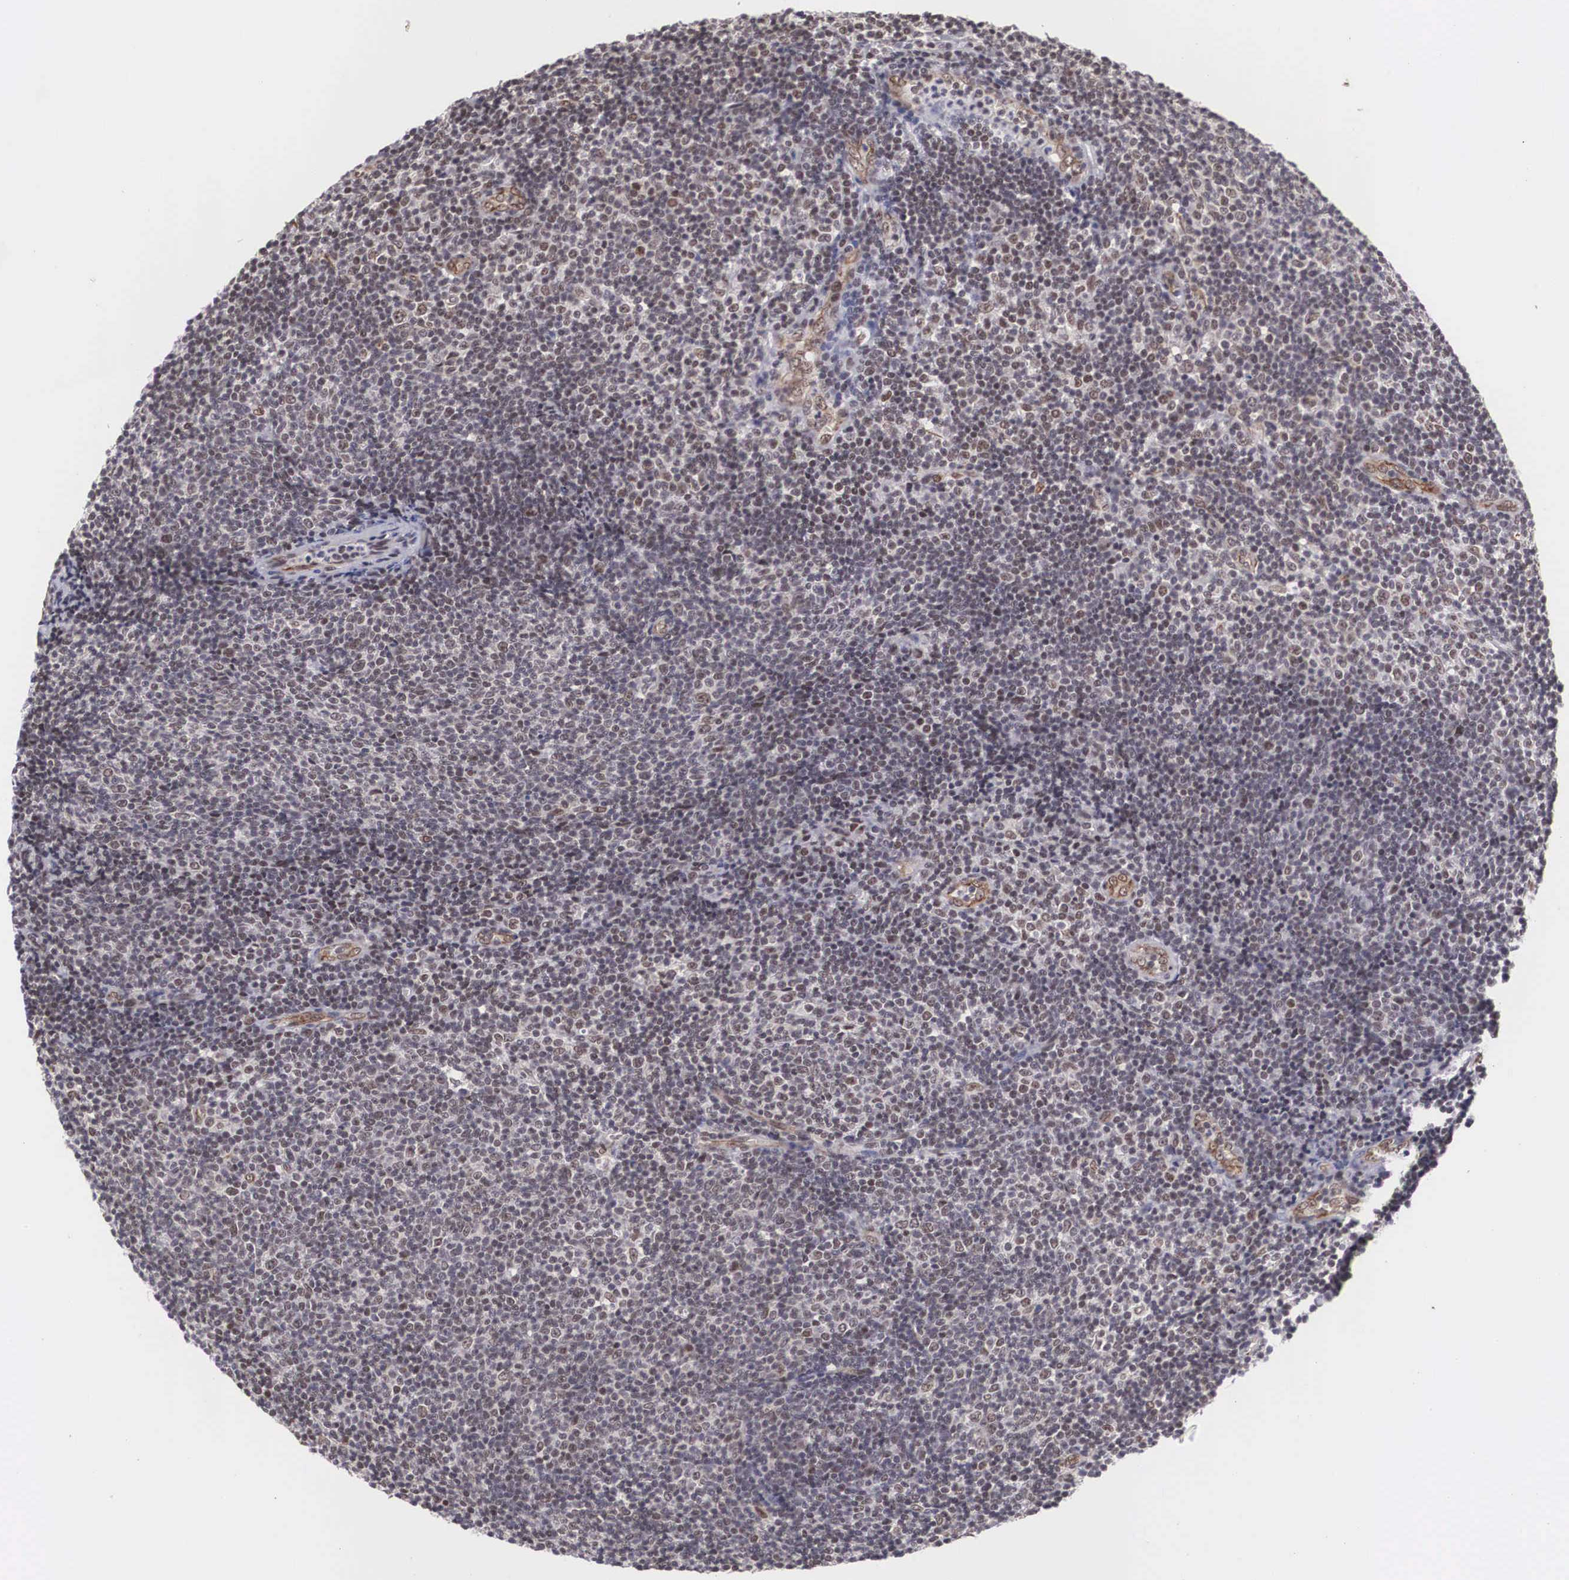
{"staining": {"intensity": "negative", "quantity": "none", "location": "none"}, "tissue": "lymphoma", "cell_type": "Tumor cells", "image_type": "cancer", "snomed": [{"axis": "morphology", "description": "Malignant lymphoma, non-Hodgkin's type, Low grade"}, {"axis": "topography", "description": "Lymph node"}], "caption": "Lymphoma was stained to show a protein in brown. There is no significant staining in tumor cells.", "gene": "MORC2", "patient": {"sex": "male", "age": 49}}